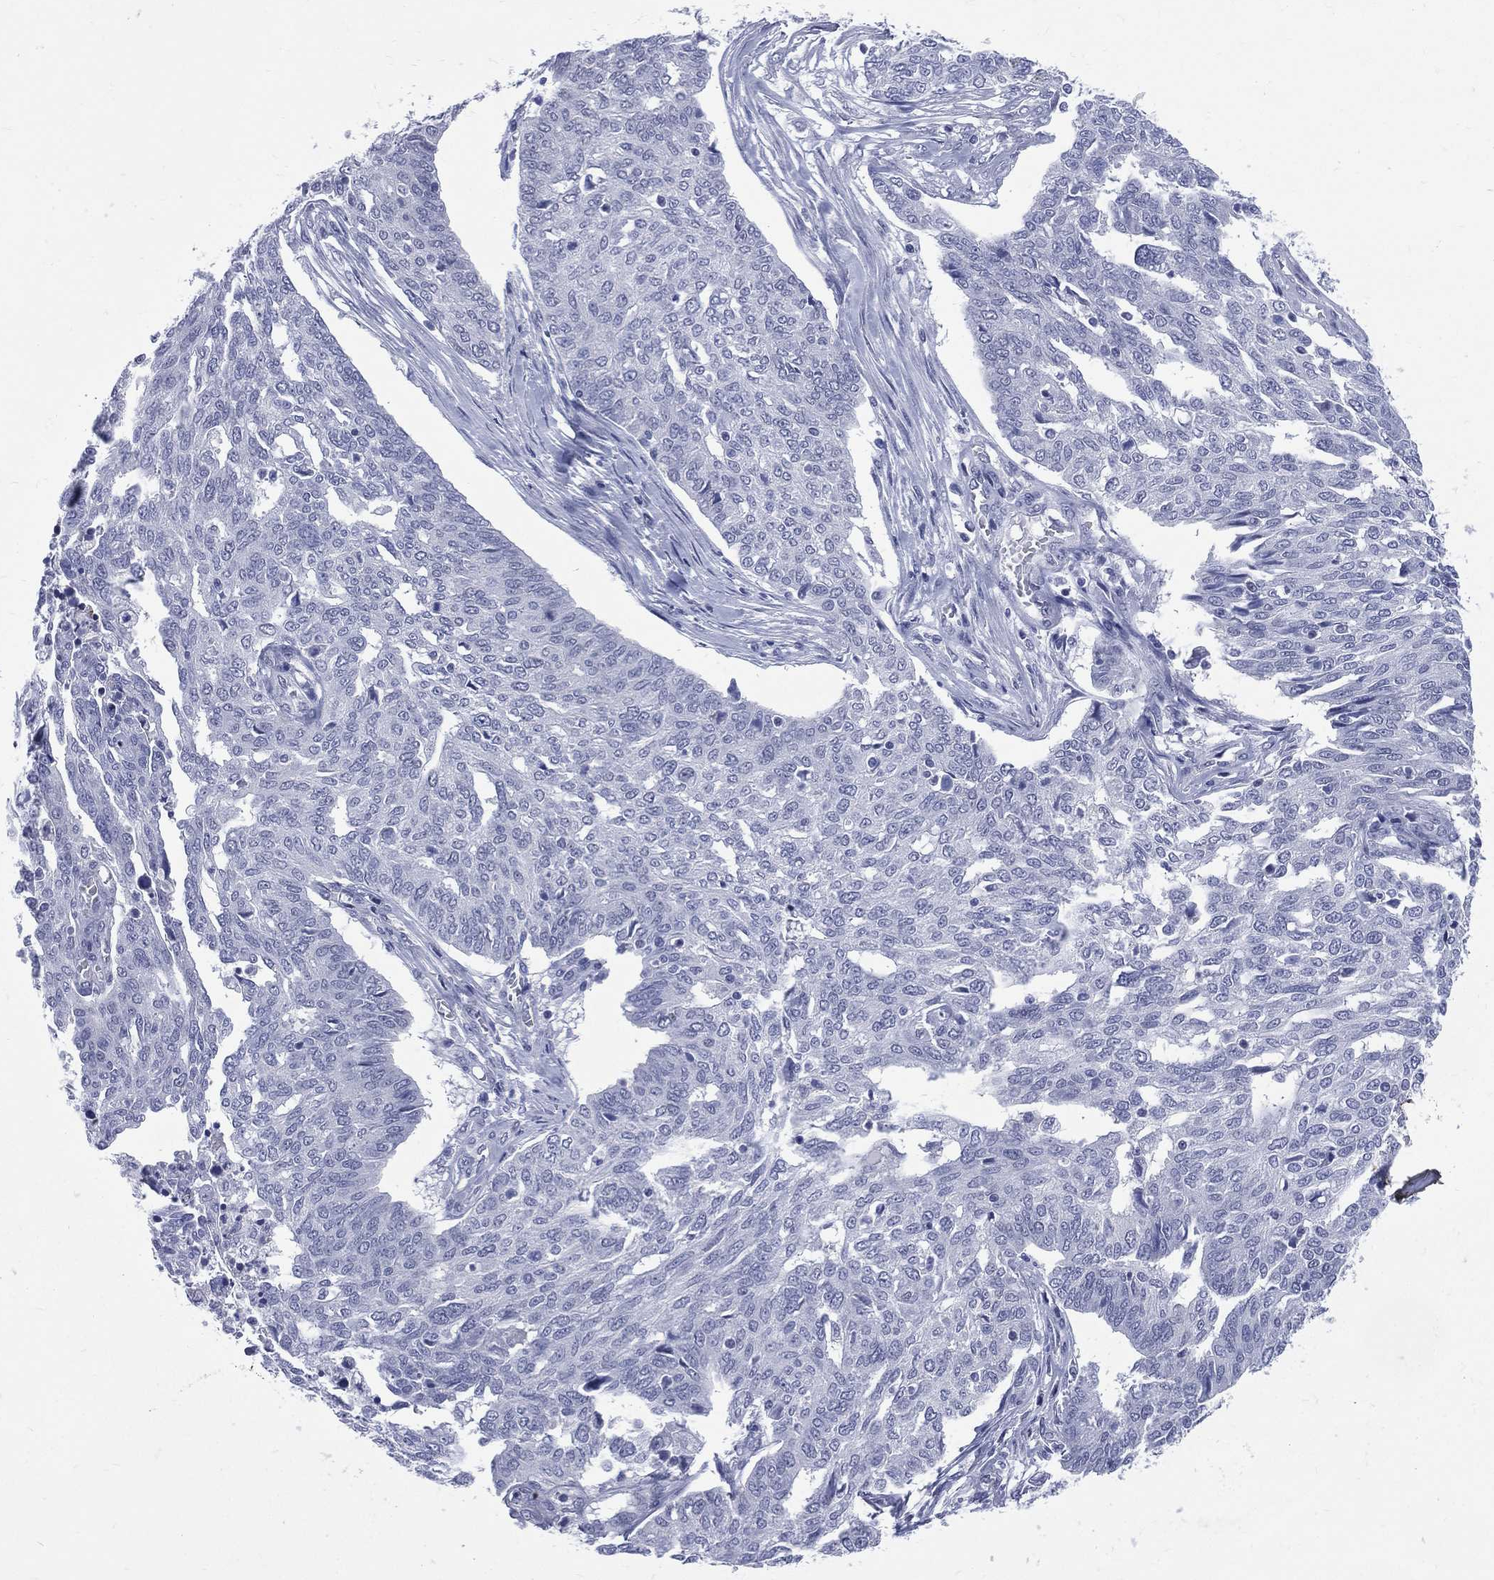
{"staining": {"intensity": "negative", "quantity": "none", "location": "none"}, "tissue": "ovarian cancer", "cell_type": "Tumor cells", "image_type": "cancer", "snomed": [{"axis": "morphology", "description": "Cystadenocarcinoma, serous, NOS"}, {"axis": "topography", "description": "Ovary"}], "caption": "Tumor cells are negative for brown protein staining in serous cystadenocarcinoma (ovarian). (Immunohistochemistry, brightfield microscopy, high magnification).", "gene": "MLLT10", "patient": {"sex": "female", "age": 67}}